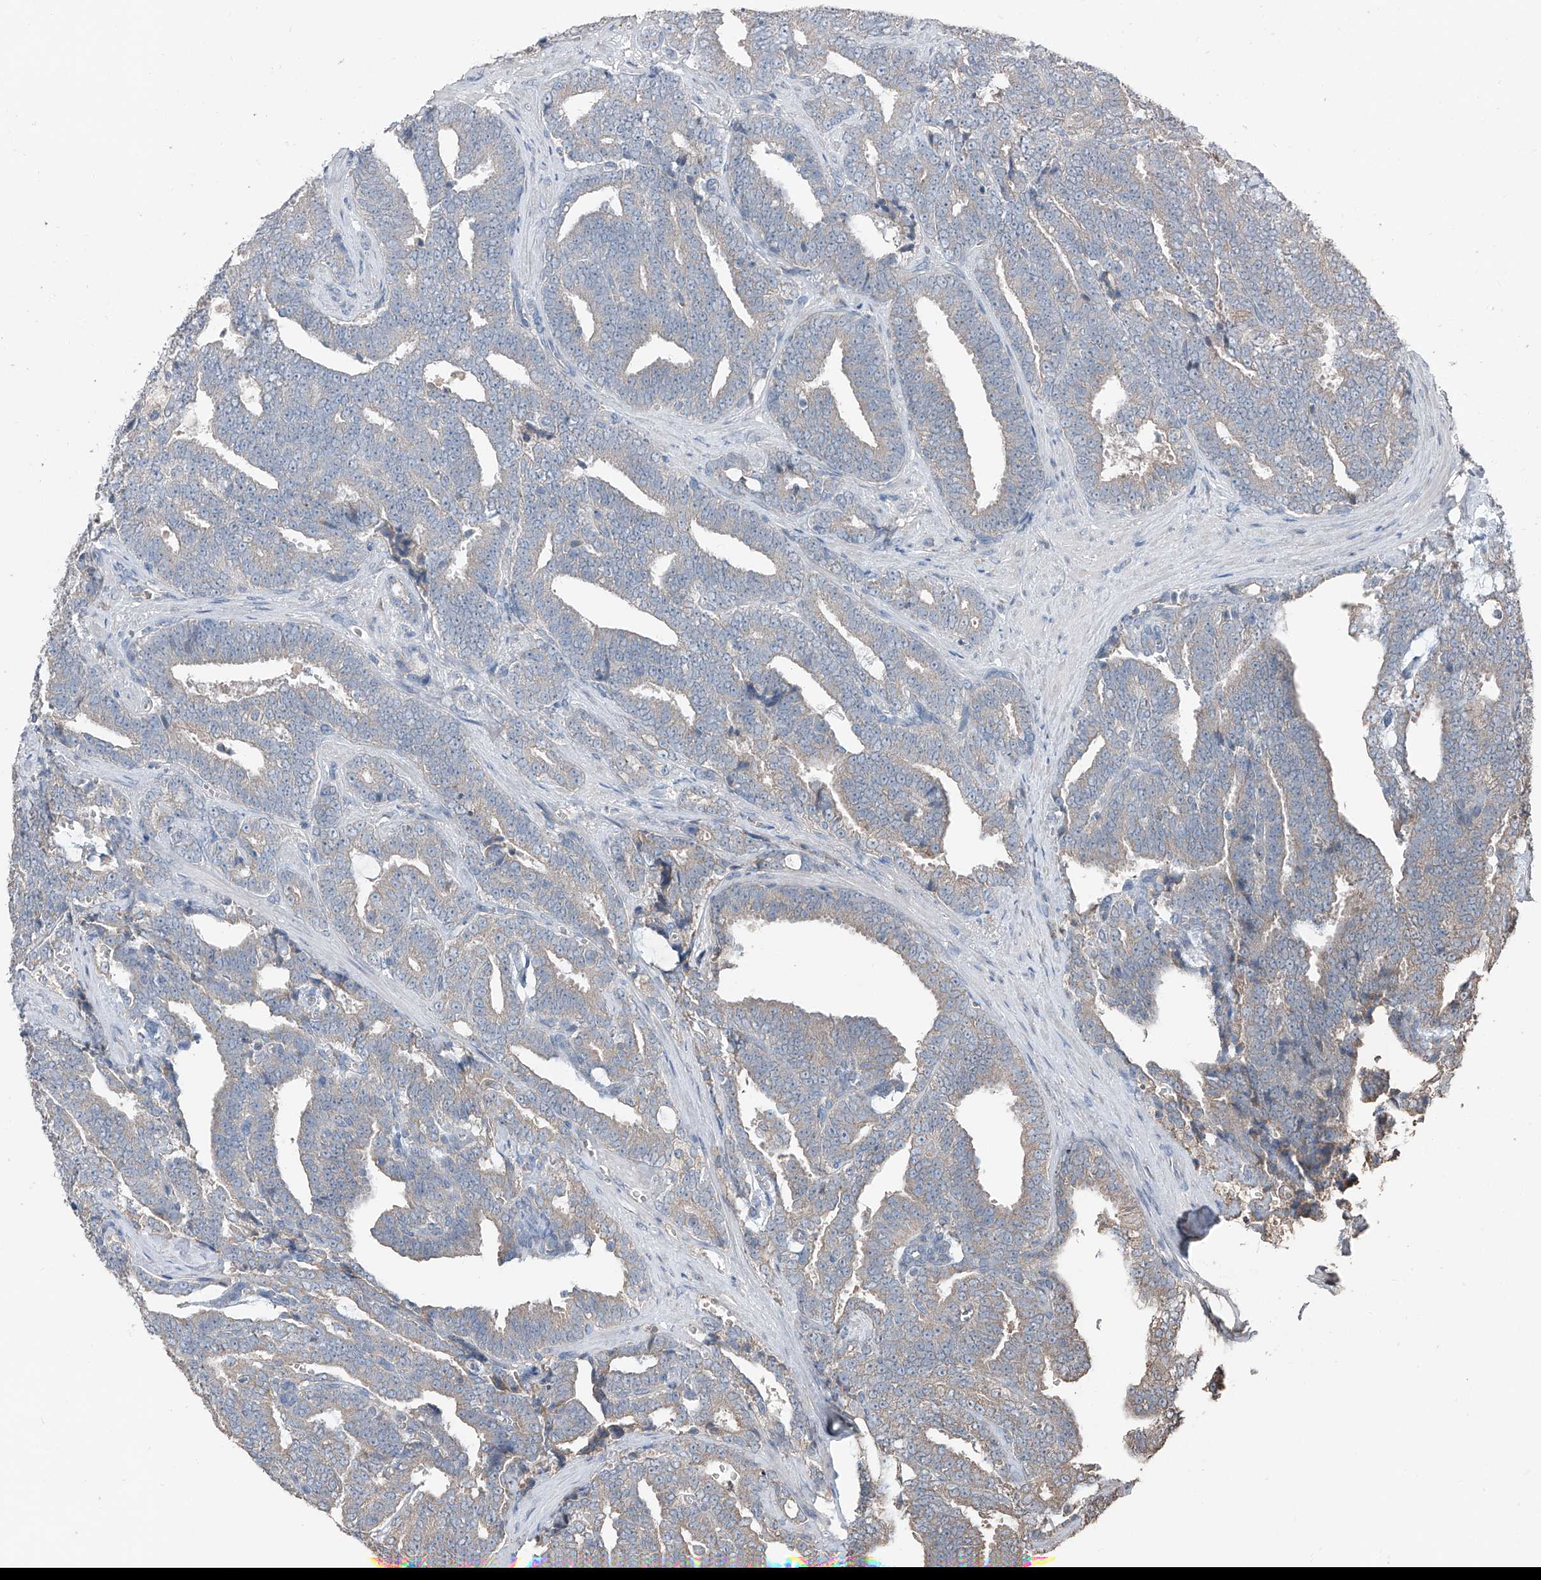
{"staining": {"intensity": "weak", "quantity": "<25%", "location": "cytoplasmic/membranous"}, "tissue": "prostate cancer", "cell_type": "Tumor cells", "image_type": "cancer", "snomed": [{"axis": "morphology", "description": "Adenocarcinoma, High grade"}, {"axis": "topography", "description": "Prostate and seminal vesicle, NOS"}], "caption": "High magnification brightfield microscopy of prostate cancer (high-grade adenocarcinoma) stained with DAB (brown) and counterstained with hematoxylin (blue): tumor cells show no significant expression.", "gene": "MAMLD1", "patient": {"sex": "male", "age": 67}}